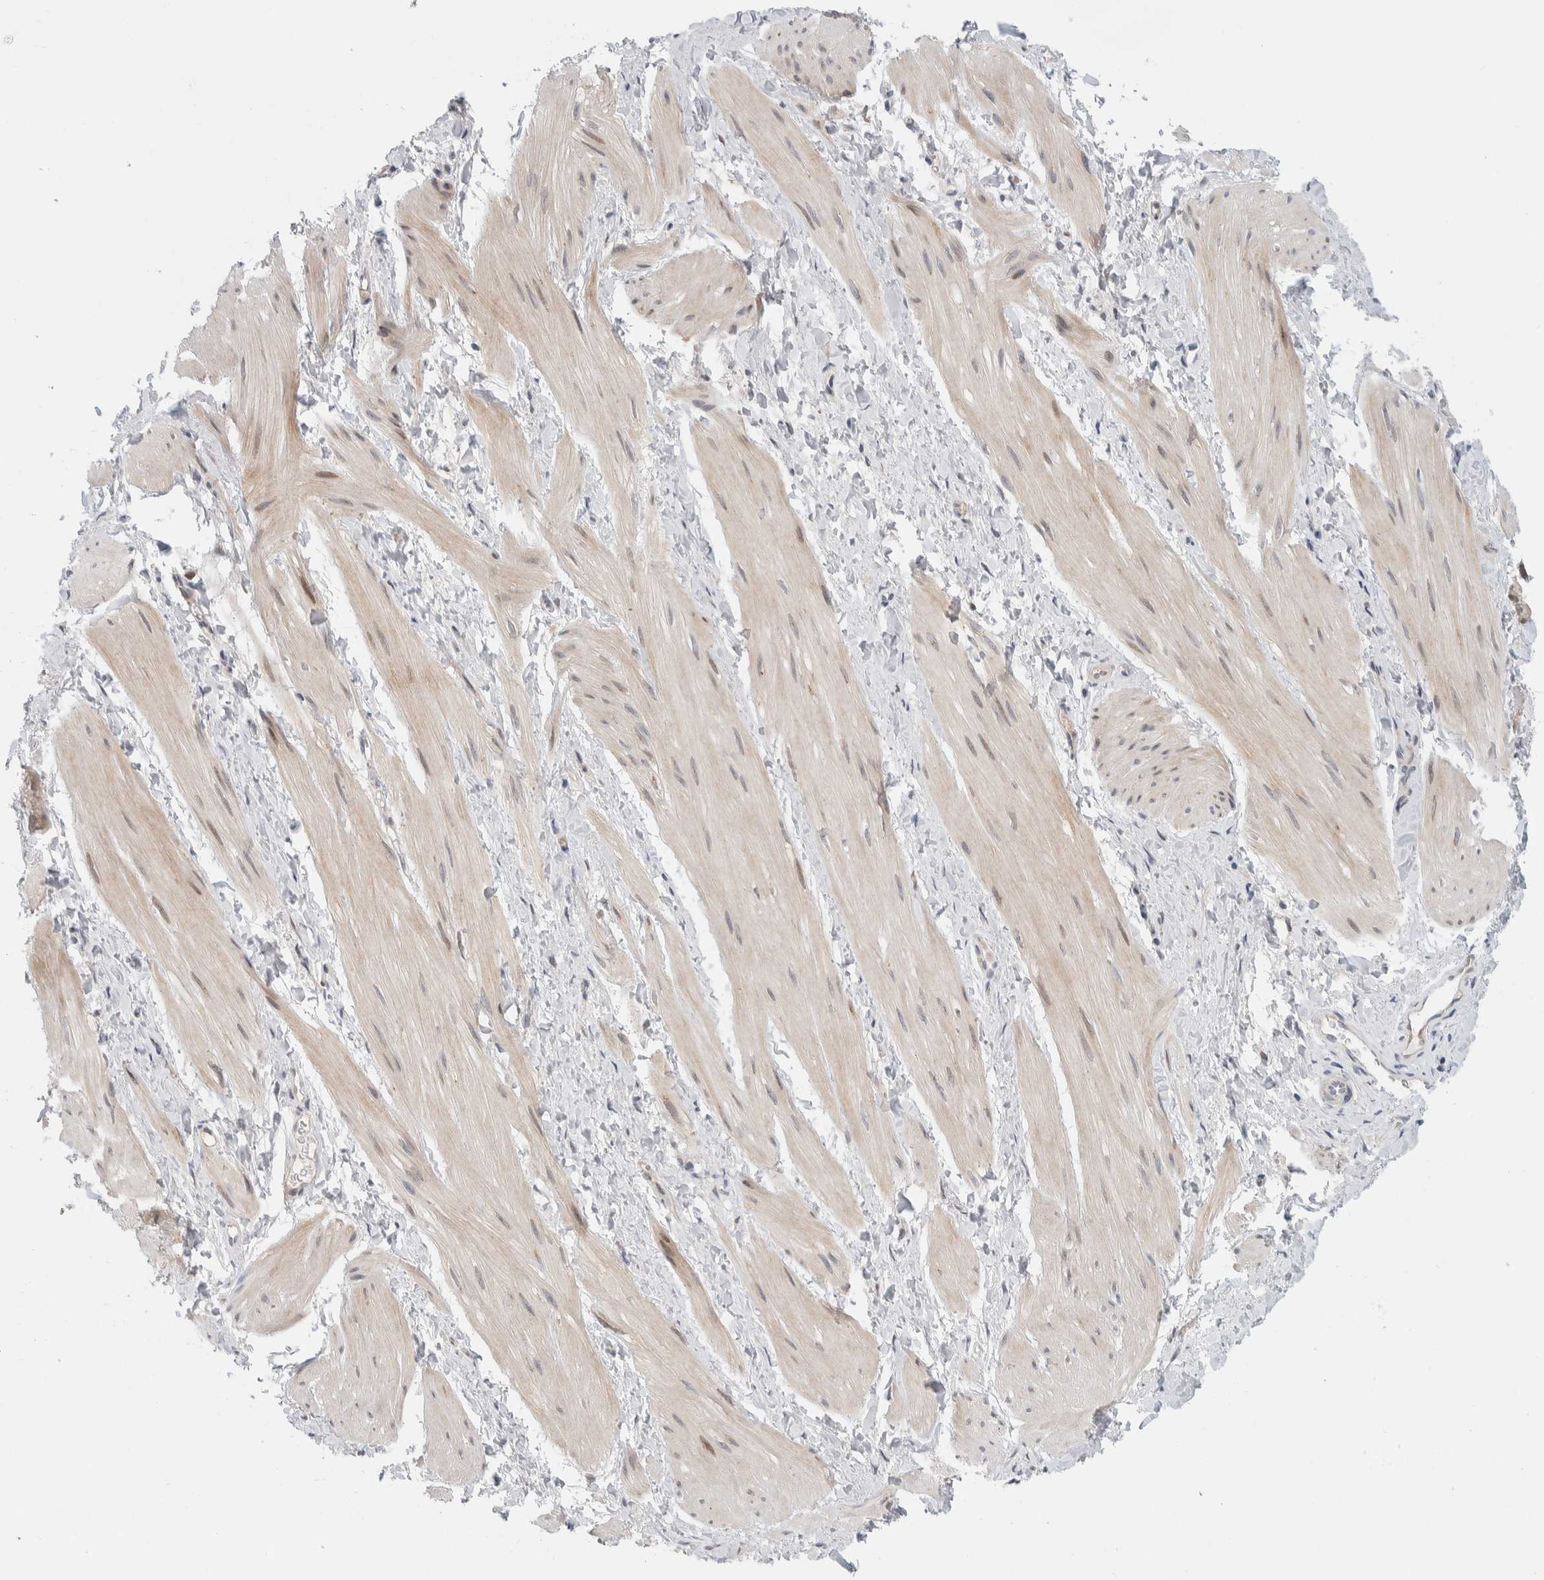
{"staining": {"intensity": "negative", "quantity": "none", "location": "none"}, "tissue": "smooth muscle", "cell_type": "Smooth muscle cells", "image_type": "normal", "snomed": [{"axis": "morphology", "description": "Normal tissue, NOS"}, {"axis": "topography", "description": "Smooth muscle"}], "caption": "Protein analysis of normal smooth muscle shows no significant positivity in smooth muscle cells.", "gene": "NCR3LG1", "patient": {"sex": "male", "age": 16}}